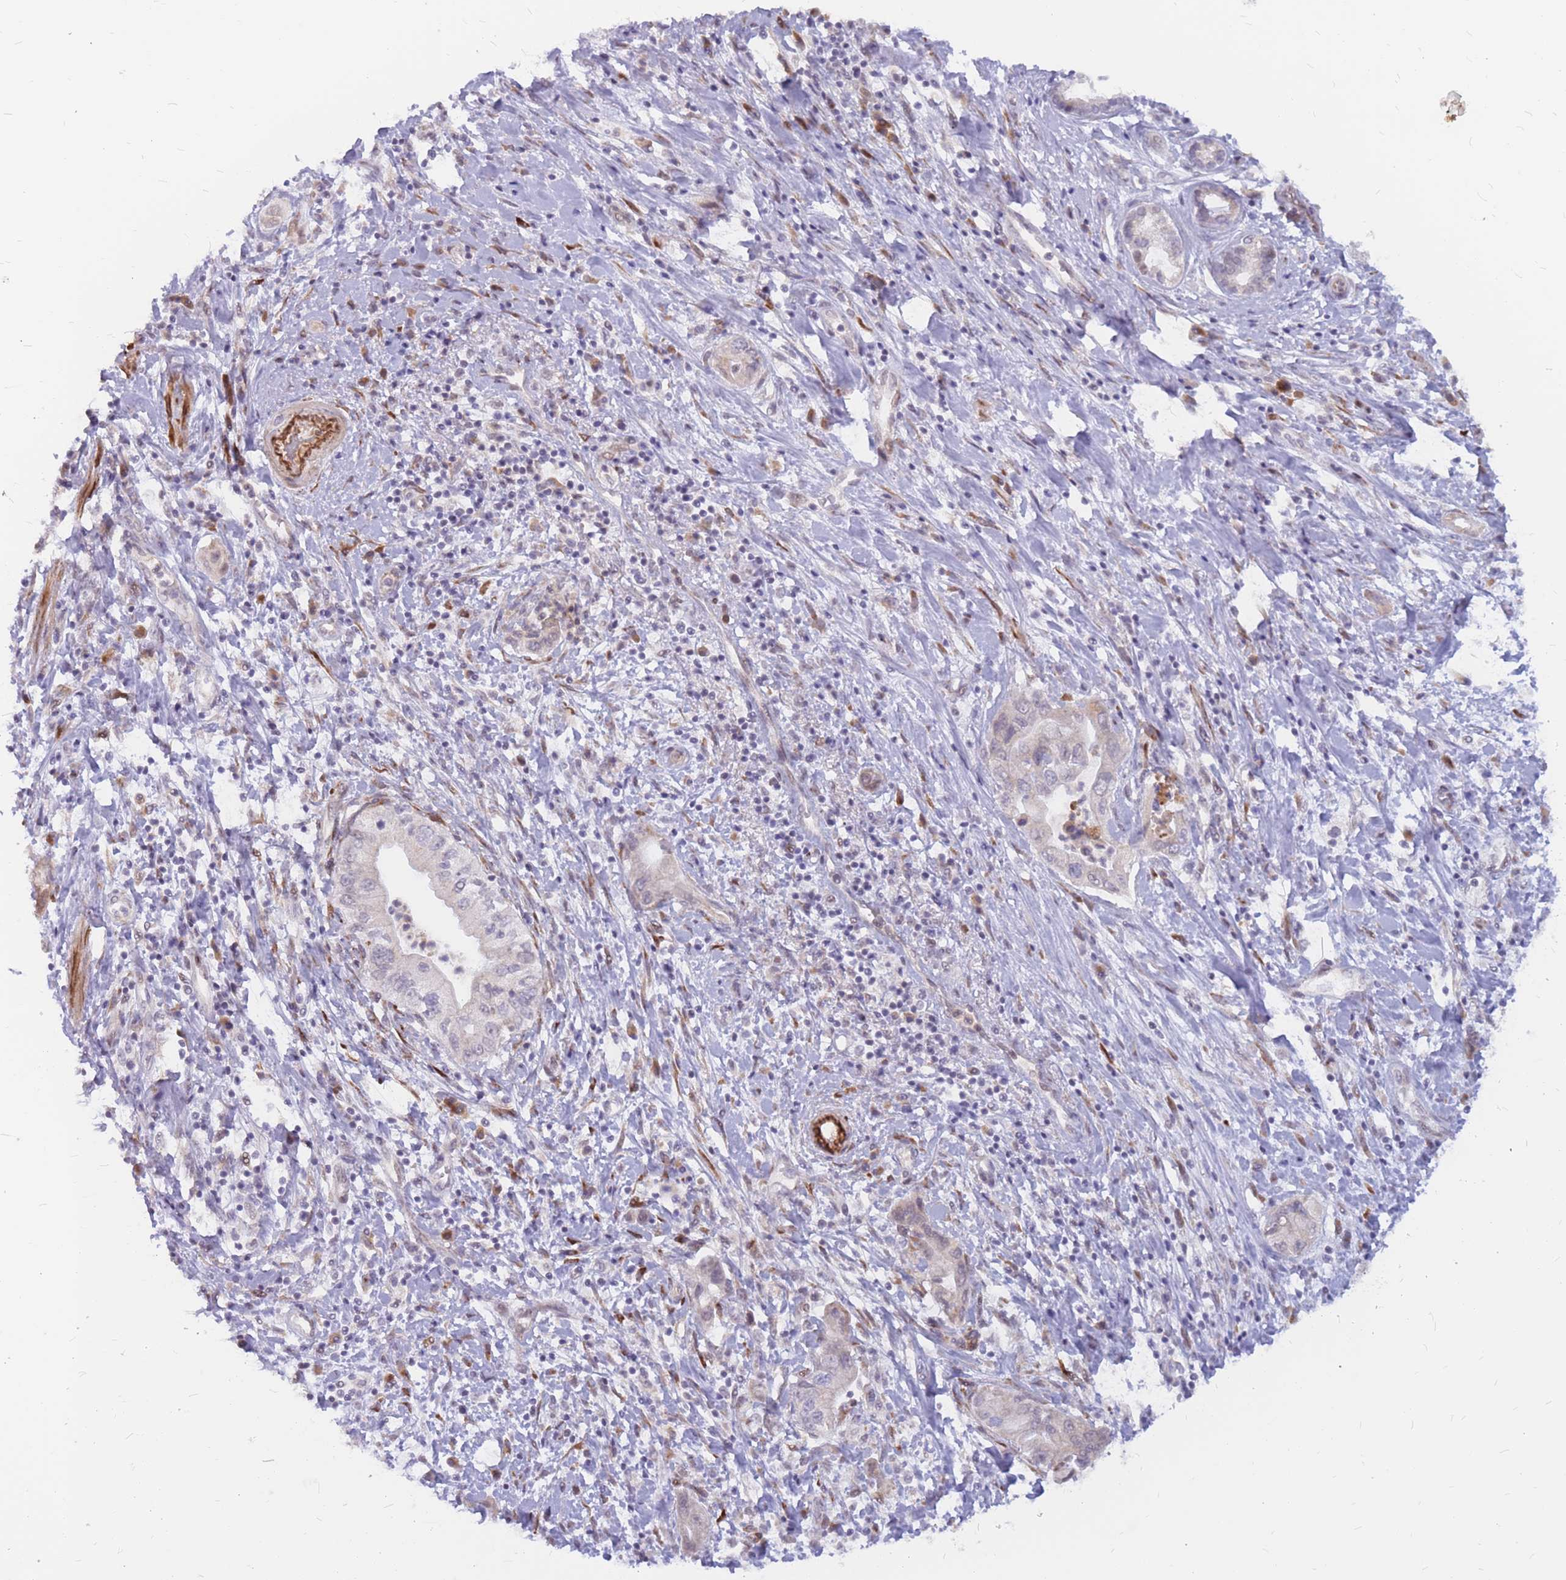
{"staining": {"intensity": "negative", "quantity": "none", "location": "none"}, "tissue": "pancreatic cancer", "cell_type": "Tumor cells", "image_type": "cancer", "snomed": [{"axis": "morphology", "description": "Adenocarcinoma, NOS"}, {"axis": "topography", "description": "Pancreas"}], "caption": "Immunohistochemical staining of human adenocarcinoma (pancreatic) shows no significant positivity in tumor cells.", "gene": "ADD2", "patient": {"sex": "female", "age": 73}}